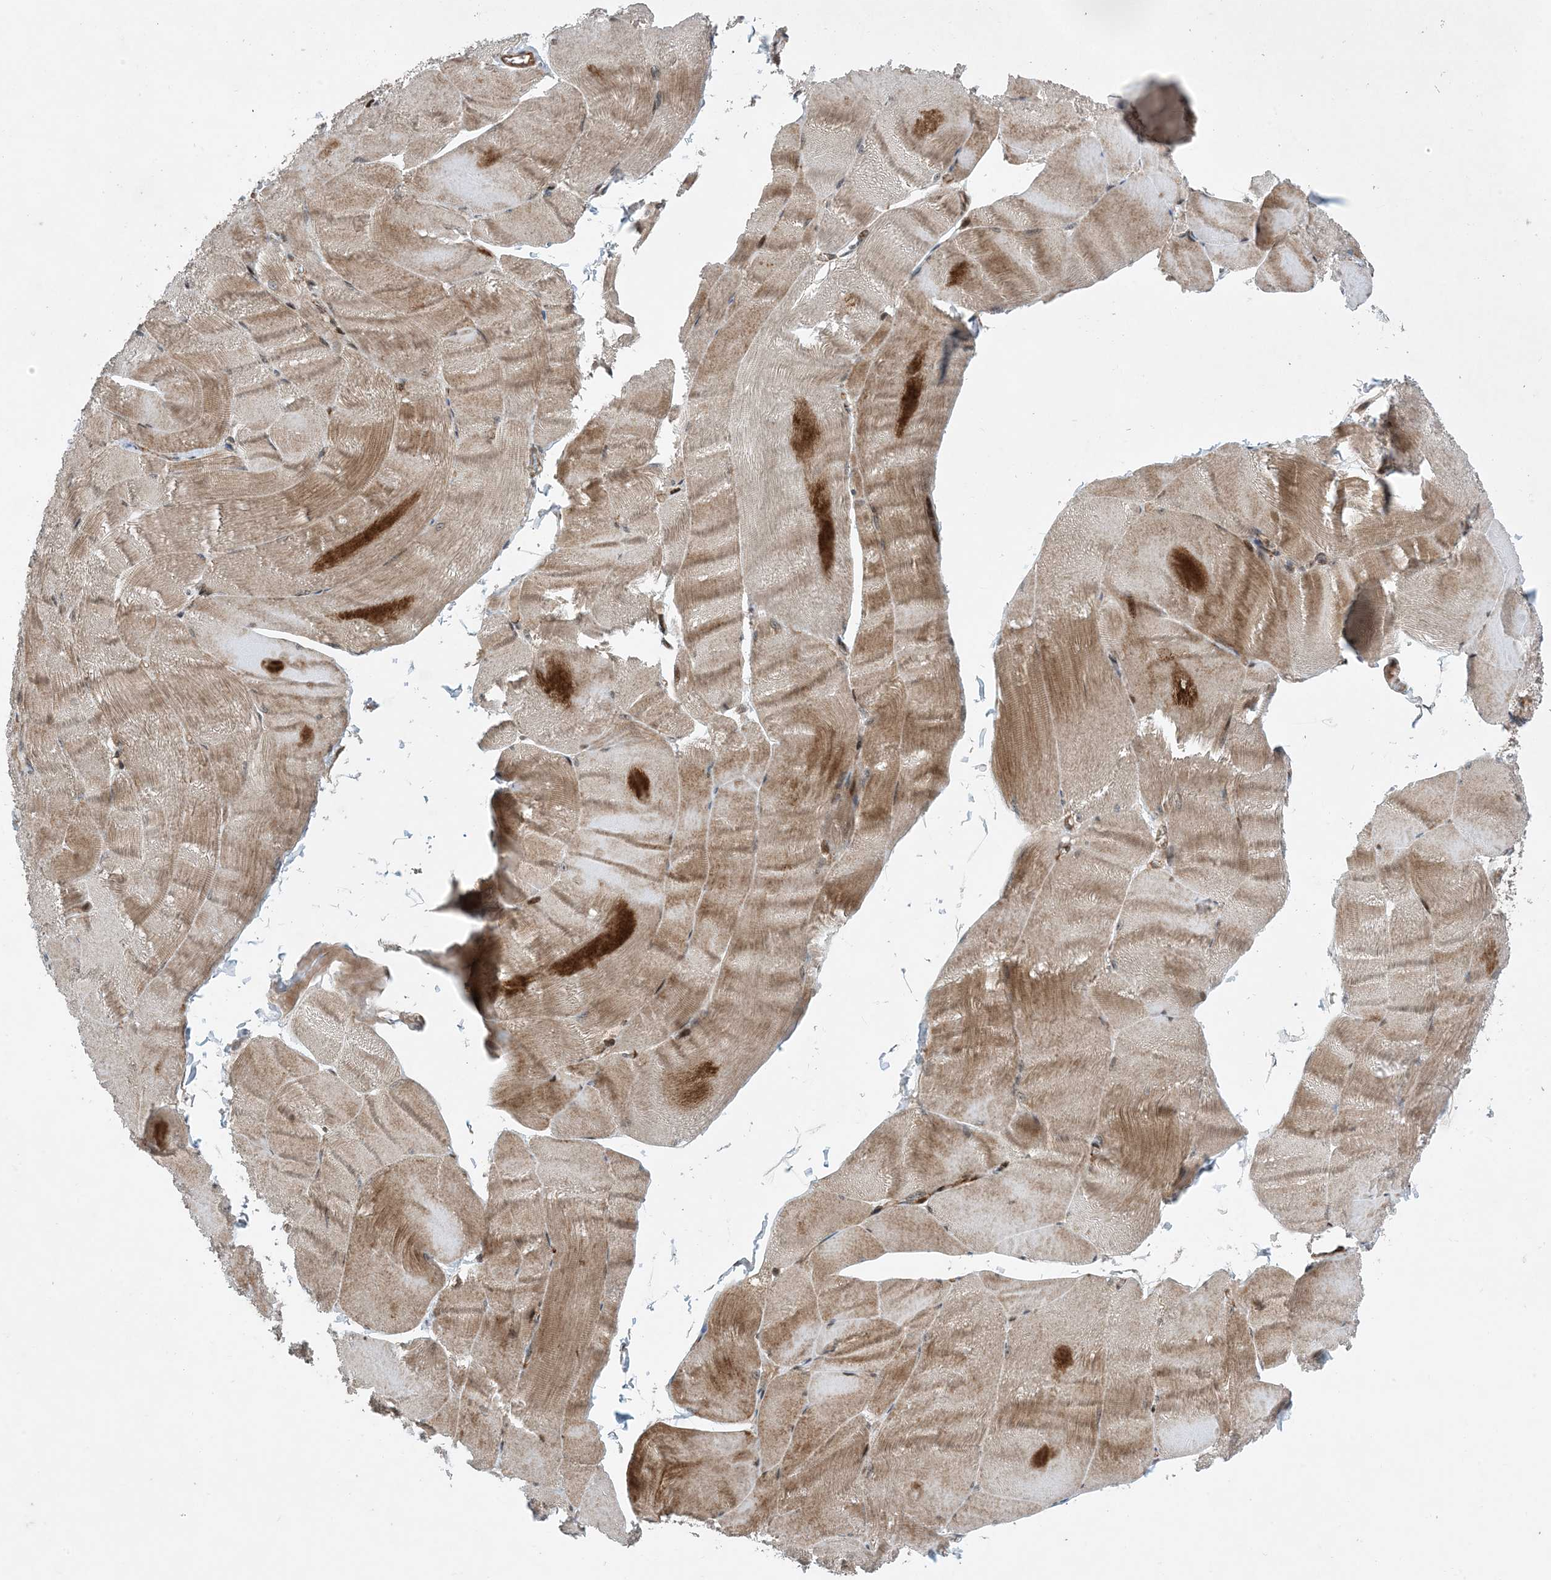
{"staining": {"intensity": "moderate", "quantity": ">75%", "location": "cytoplasmic/membranous"}, "tissue": "skeletal muscle", "cell_type": "Myocytes", "image_type": "normal", "snomed": [{"axis": "morphology", "description": "Normal tissue, NOS"}, {"axis": "morphology", "description": "Basal cell carcinoma"}, {"axis": "topography", "description": "Skeletal muscle"}], "caption": "Human skeletal muscle stained for a protein (brown) displays moderate cytoplasmic/membranous positive expression in approximately >75% of myocytes.", "gene": "HEMK1", "patient": {"sex": "female", "age": 64}}